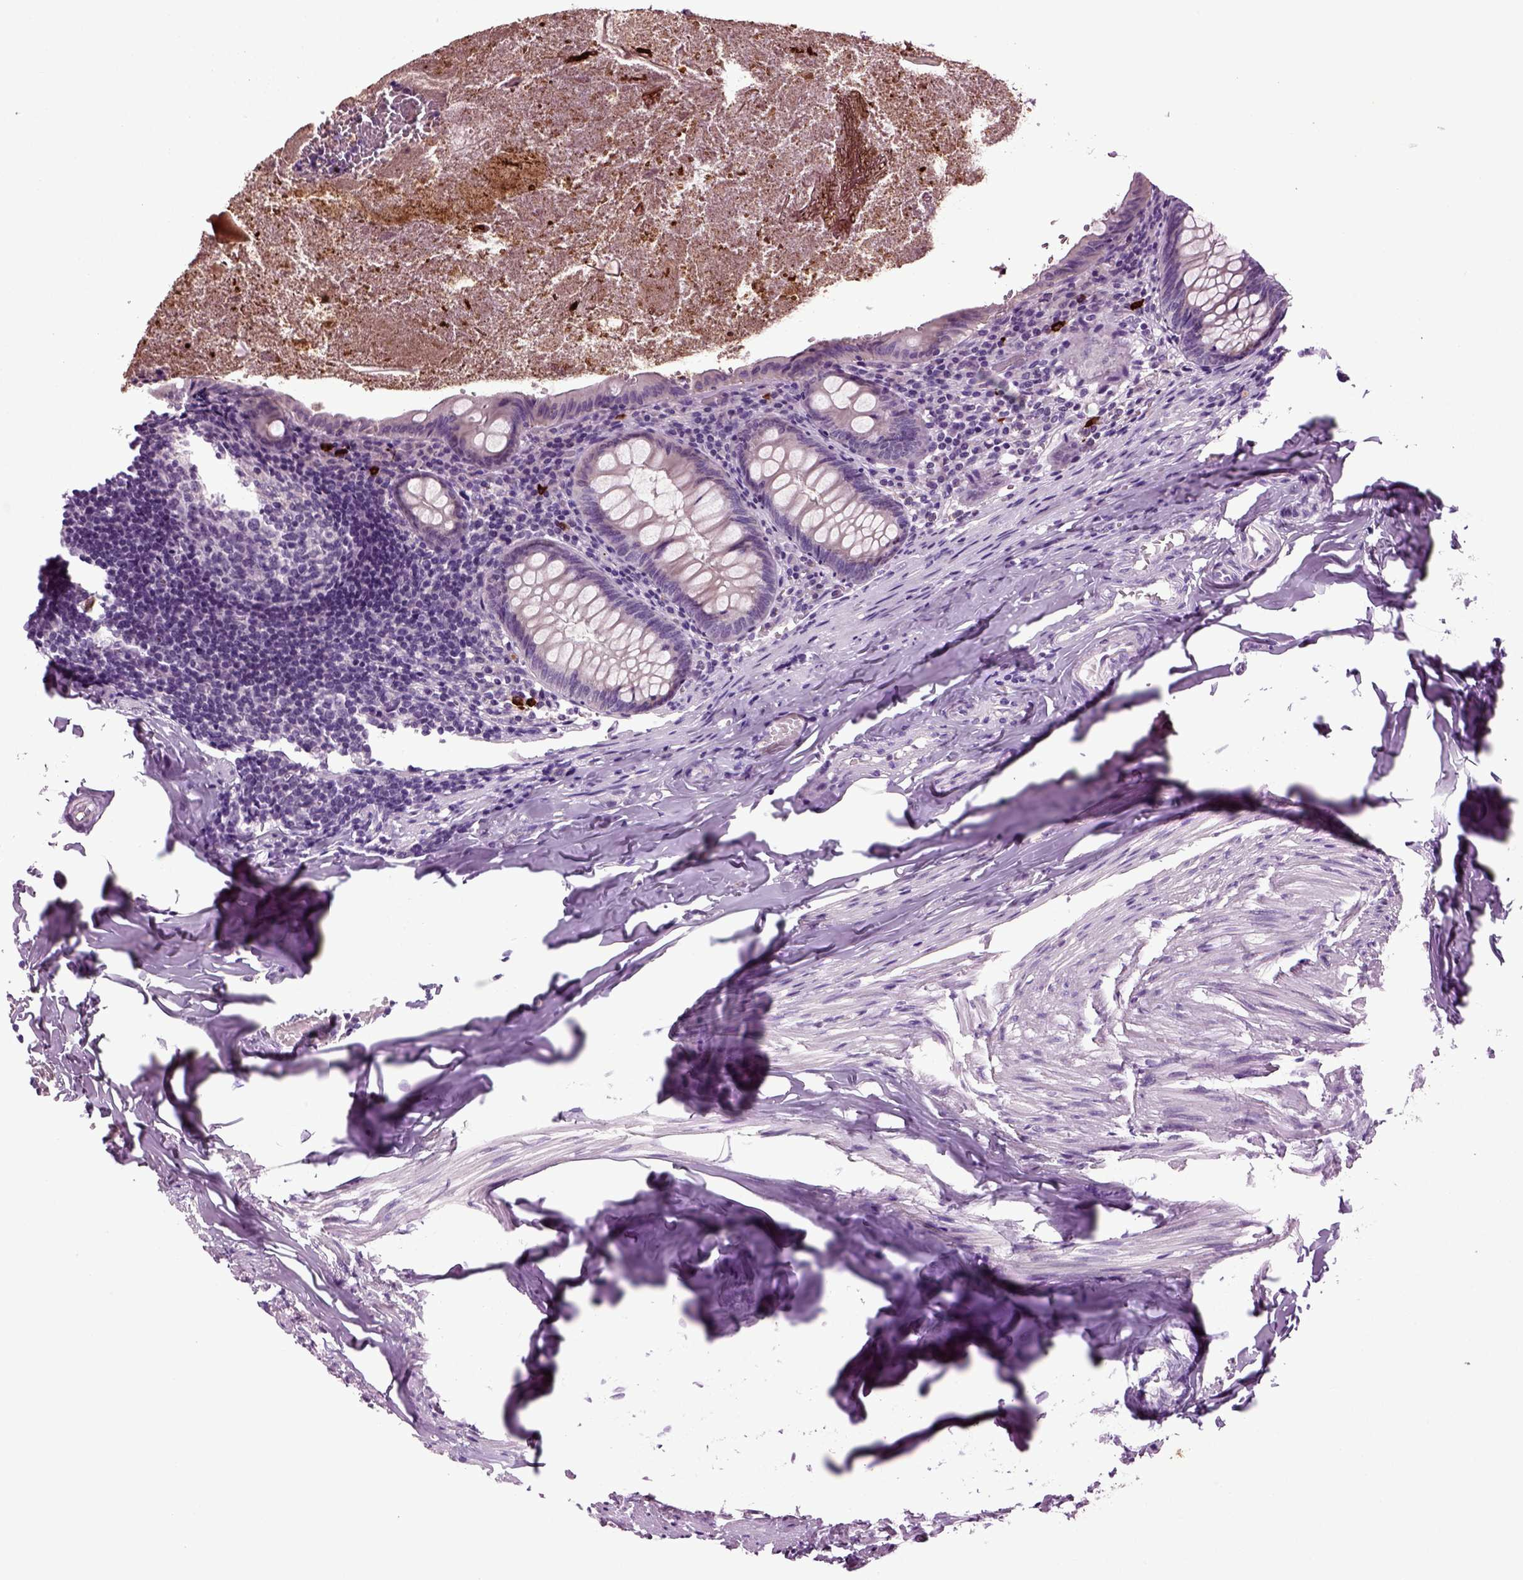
{"staining": {"intensity": "weak", "quantity": "<25%", "location": "cytoplasmic/membranous"}, "tissue": "appendix", "cell_type": "Glandular cells", "image_type": "normal", "snomed": [{"axis": "morphology", "description": "Normal tissue, NOS"}, {"axis": "topography", "description": "Appendix"}], "caption": "Human appendix stained for a protein using immunohistochemistry (IHC) demonstrates no positivity in glandular cells.", "gene": "FGF11", "patient": {"sex": "female", "age": 23}}